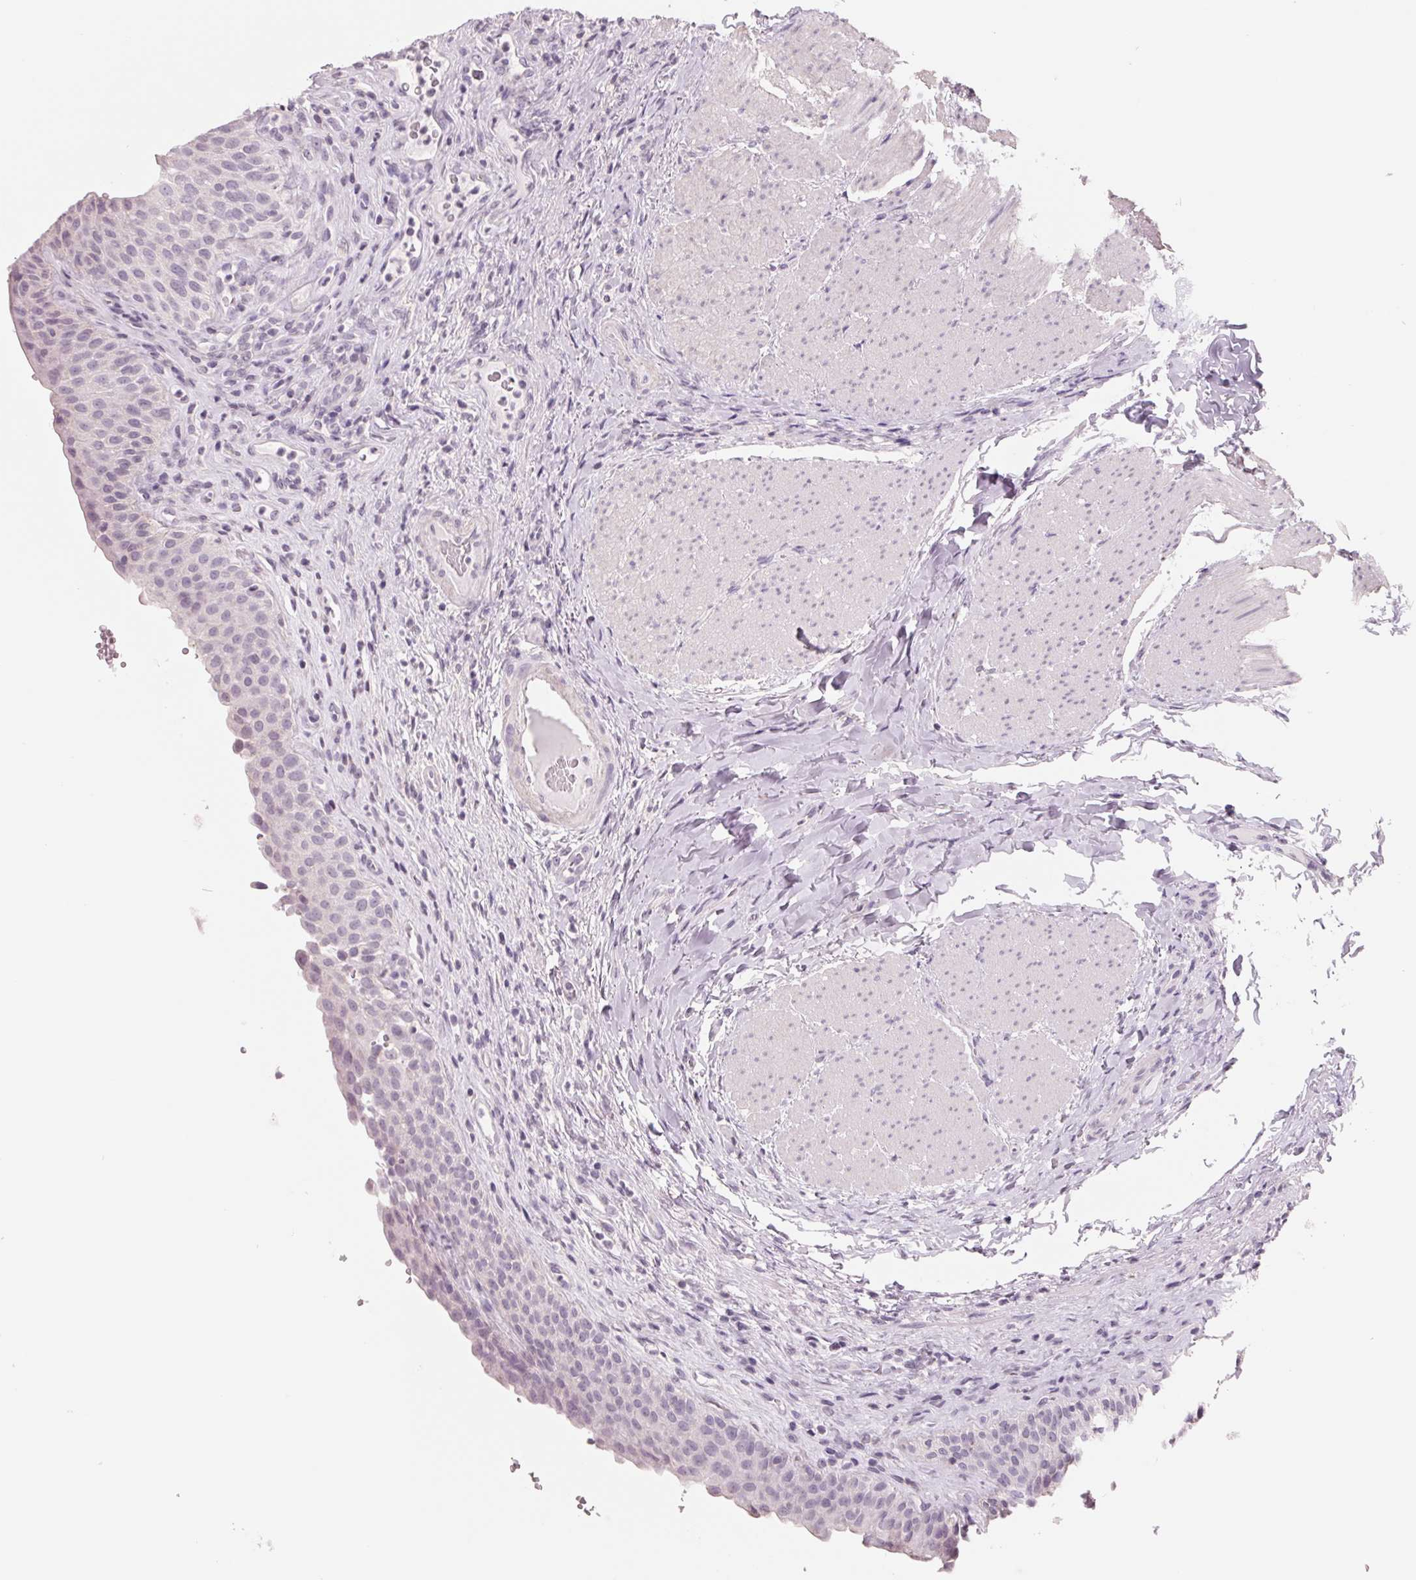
{"staining": {"intensity": "negative", "quantity": "none", "location": "none"}, "tissue": "urinary bladder", "cell_type": "Urothelial cells", "image_type": "normal", "snomed": [{"axis": "morphology", "description": "Normal tissue, NOS"}, {"axis": "topography", "description": "Urinary bladder"}, {"axis": "topography", "description": "Peripheral nerve tissue"}], "caption": "Immunohistochemistry histopathology image of unremarkable human urinary bladder stained for a protein (brown), which exhibits no expression in urothelial cells.", "gene": "FTCD", "patient": {"sex": "male", "age": 66}}